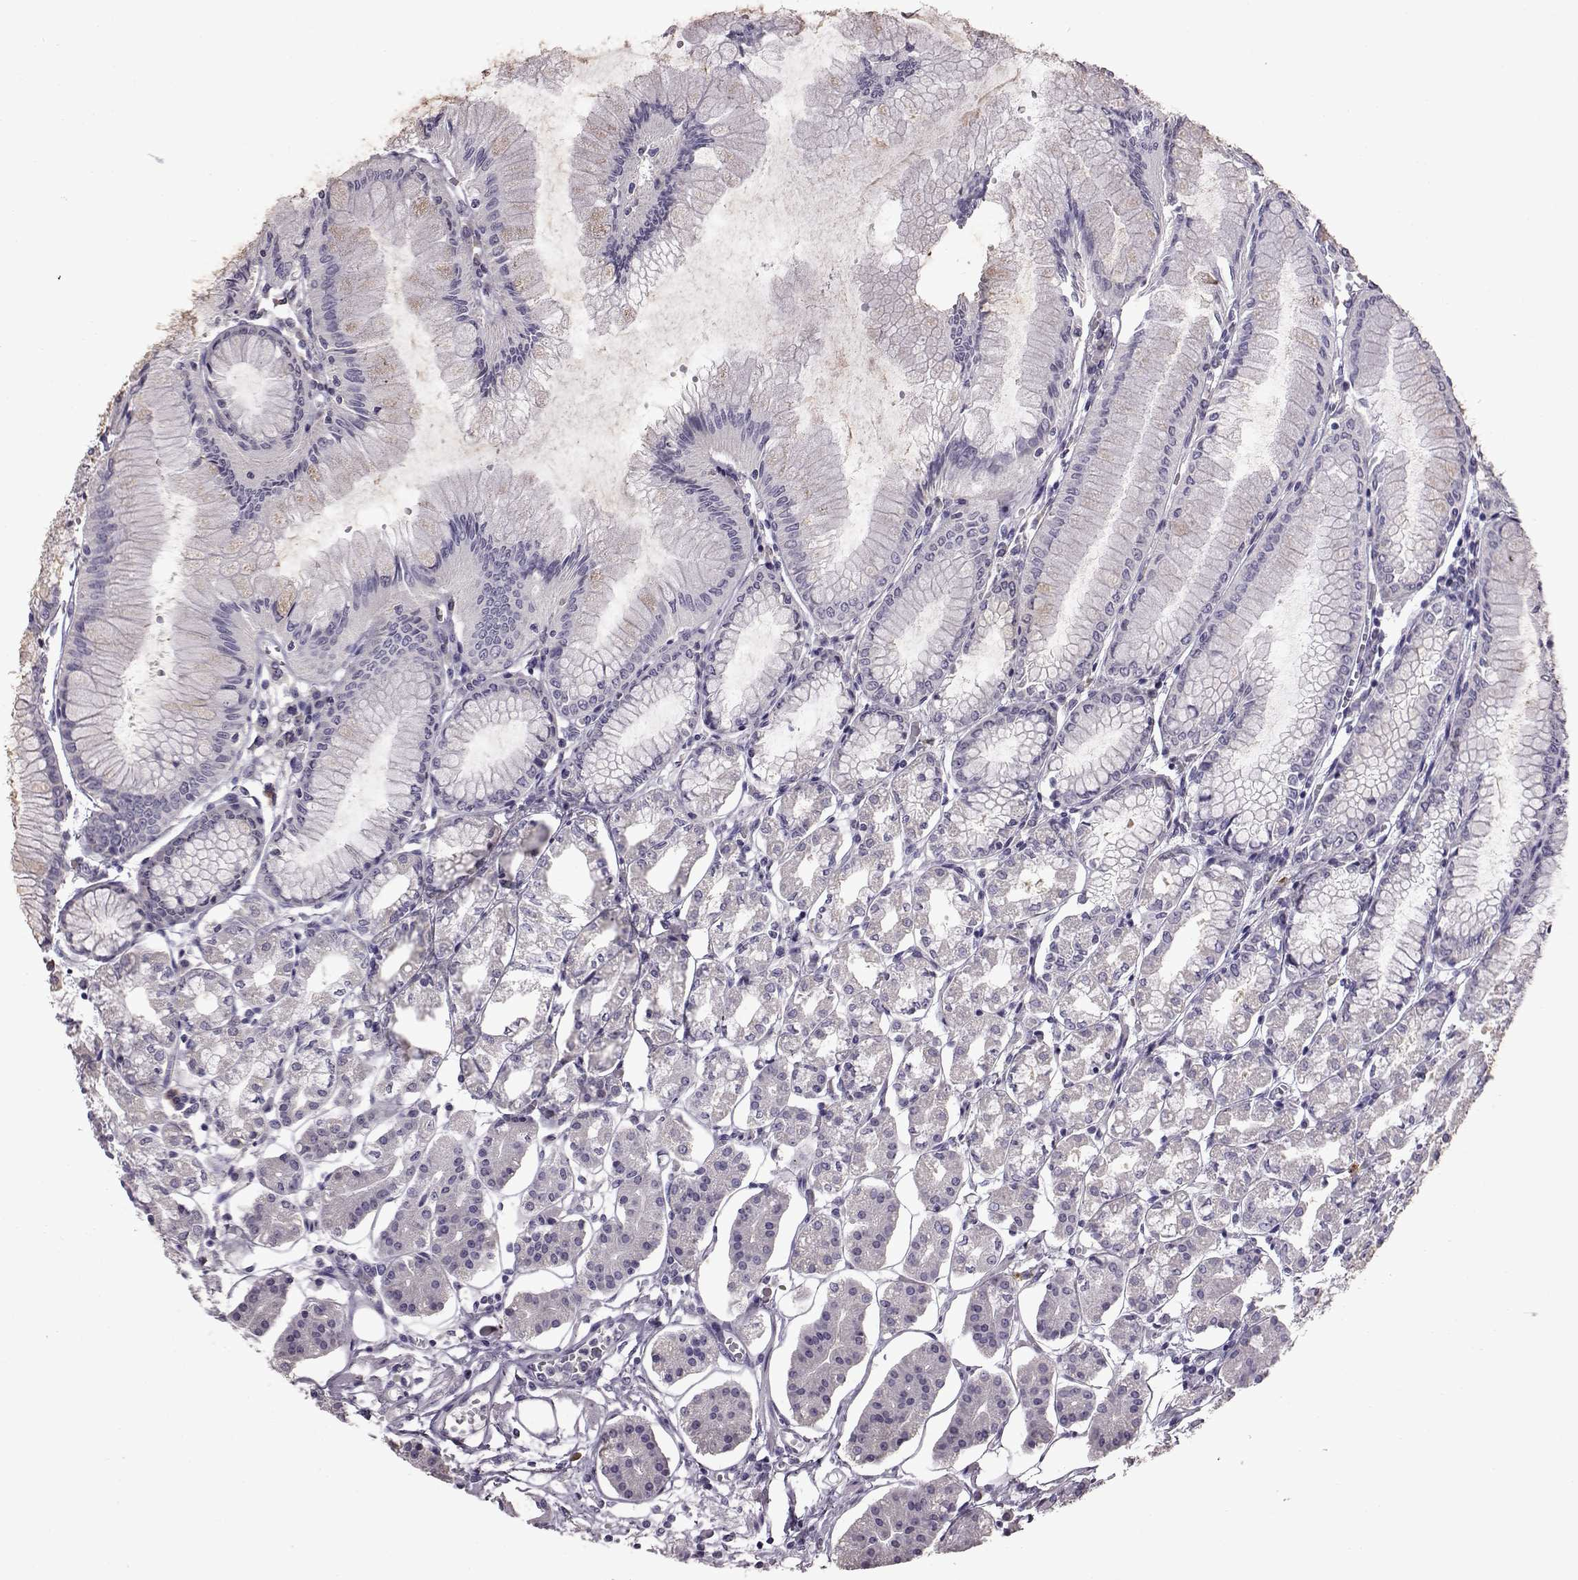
{"staining": {"intensity": "negative", "quantity": "none", "location": "none"}, "tissue": "stomach", "cell_type": "Glandular cells", "image_type": "normal", "snomed": [{"axis": "morphology", "description": "Normal tissue, NOS"}, {"axis": "topography", "description": "Skeletal muscle"}, {"axis": "topography", "description": "Stomach"}], "caption": "Protein analysis of benign stomach reveals no significant staining in glandular cells.", "gene": "ADGRG2", "patient": {"sex": "female", "age": 57}}